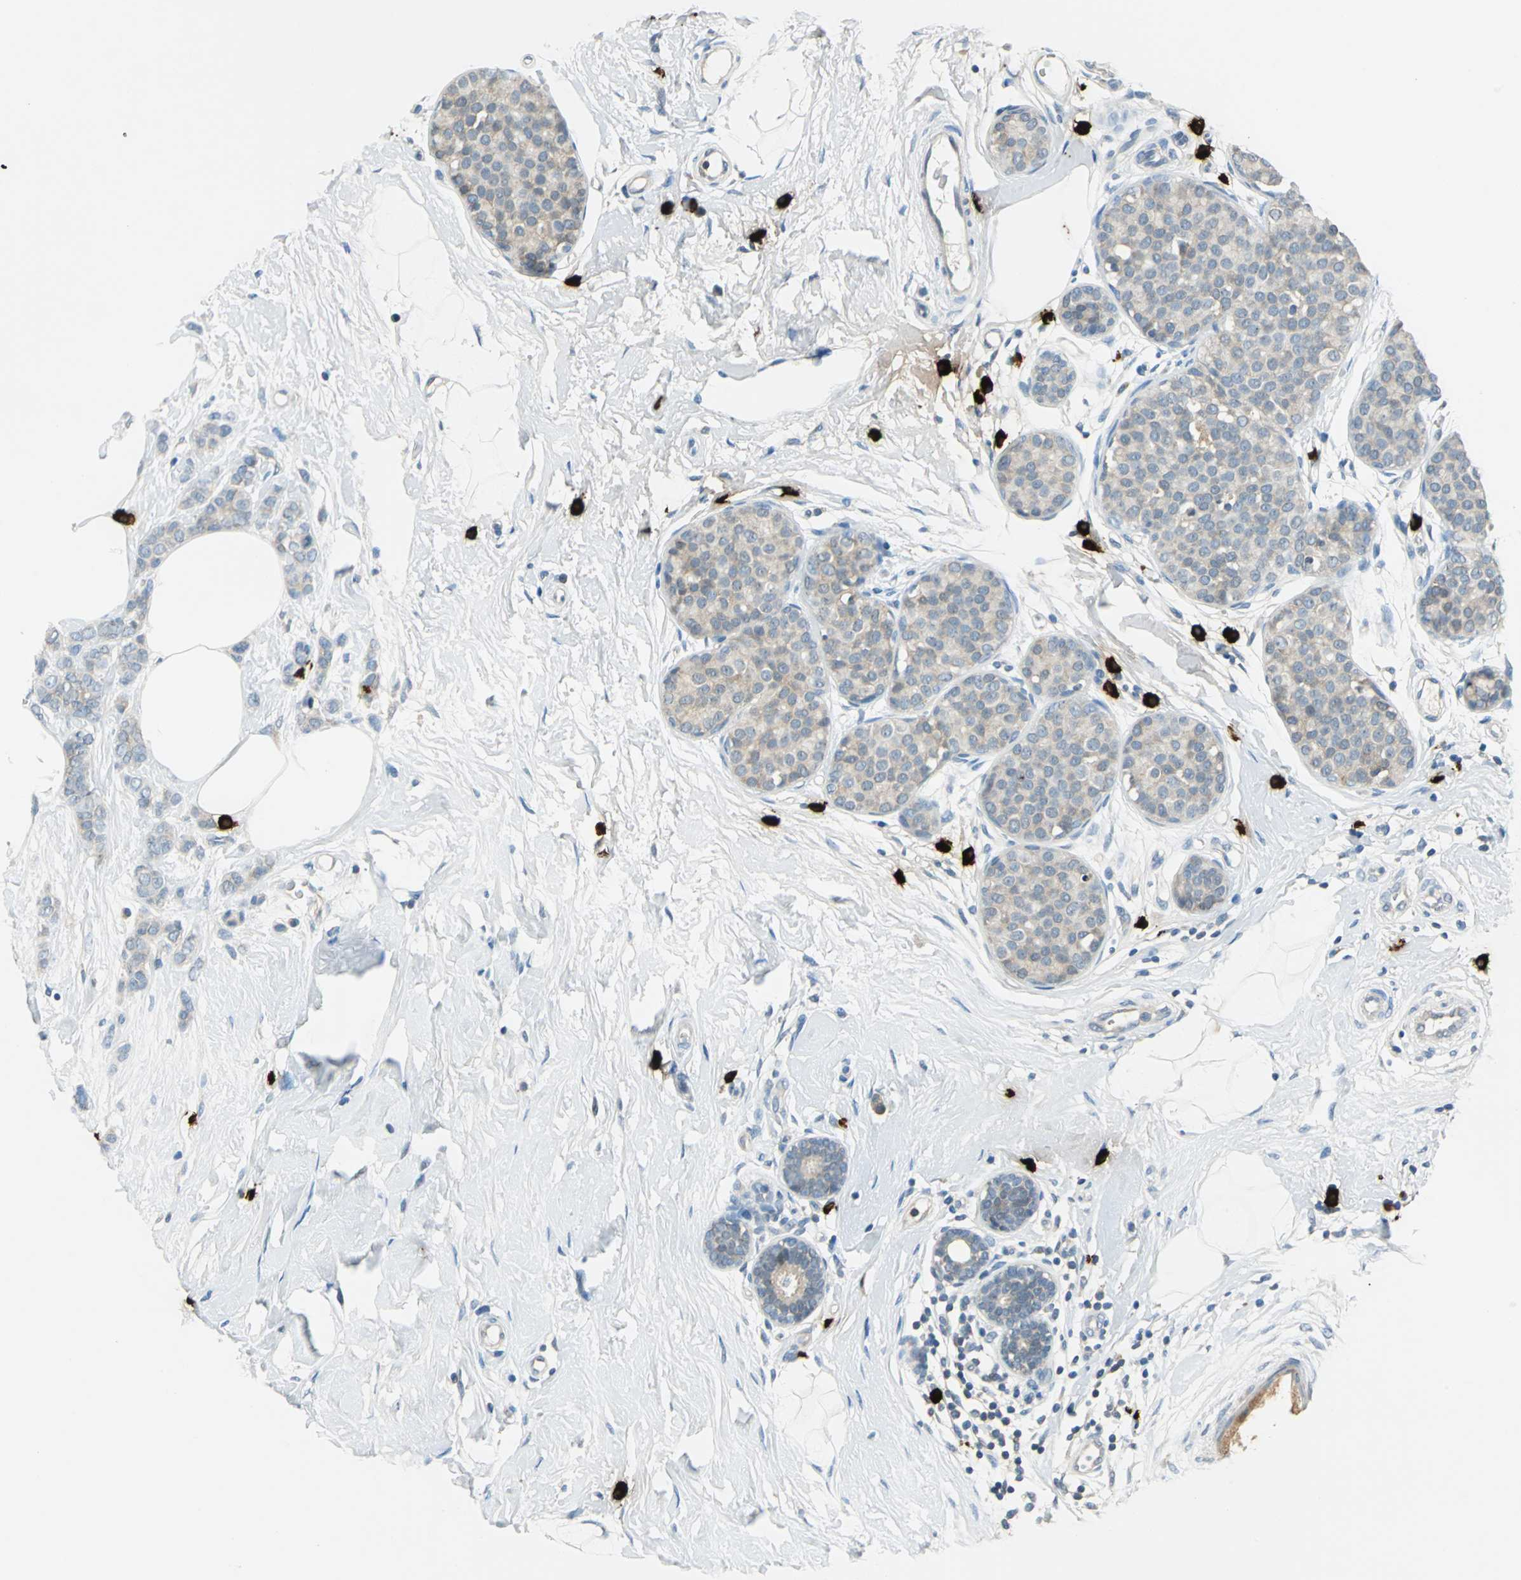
{"staining": {"intensity": "weak", "quantity": ">75%", "location": "cytoplasmic/membranous"}, "tissue": "breast cancer", "cell_type": "Tumor cells", "image_type": "cancer", "snomed": [{"axis": "morphology", "description": "Lobular carcinoma, in situ"}, {"axis": "morphology", "description": "Lobular carcinoma"}, {"axis": "topography", "description": "Breast"}], "caption": "This image exhibits immunohistochemistry staining of human lobular carcinoma (breast), with low weak cytoplasmic/membranous staining in about >75% of tumor cells.", "gene": "CPA3", "patient": {"sex": "female", "age": 41}}